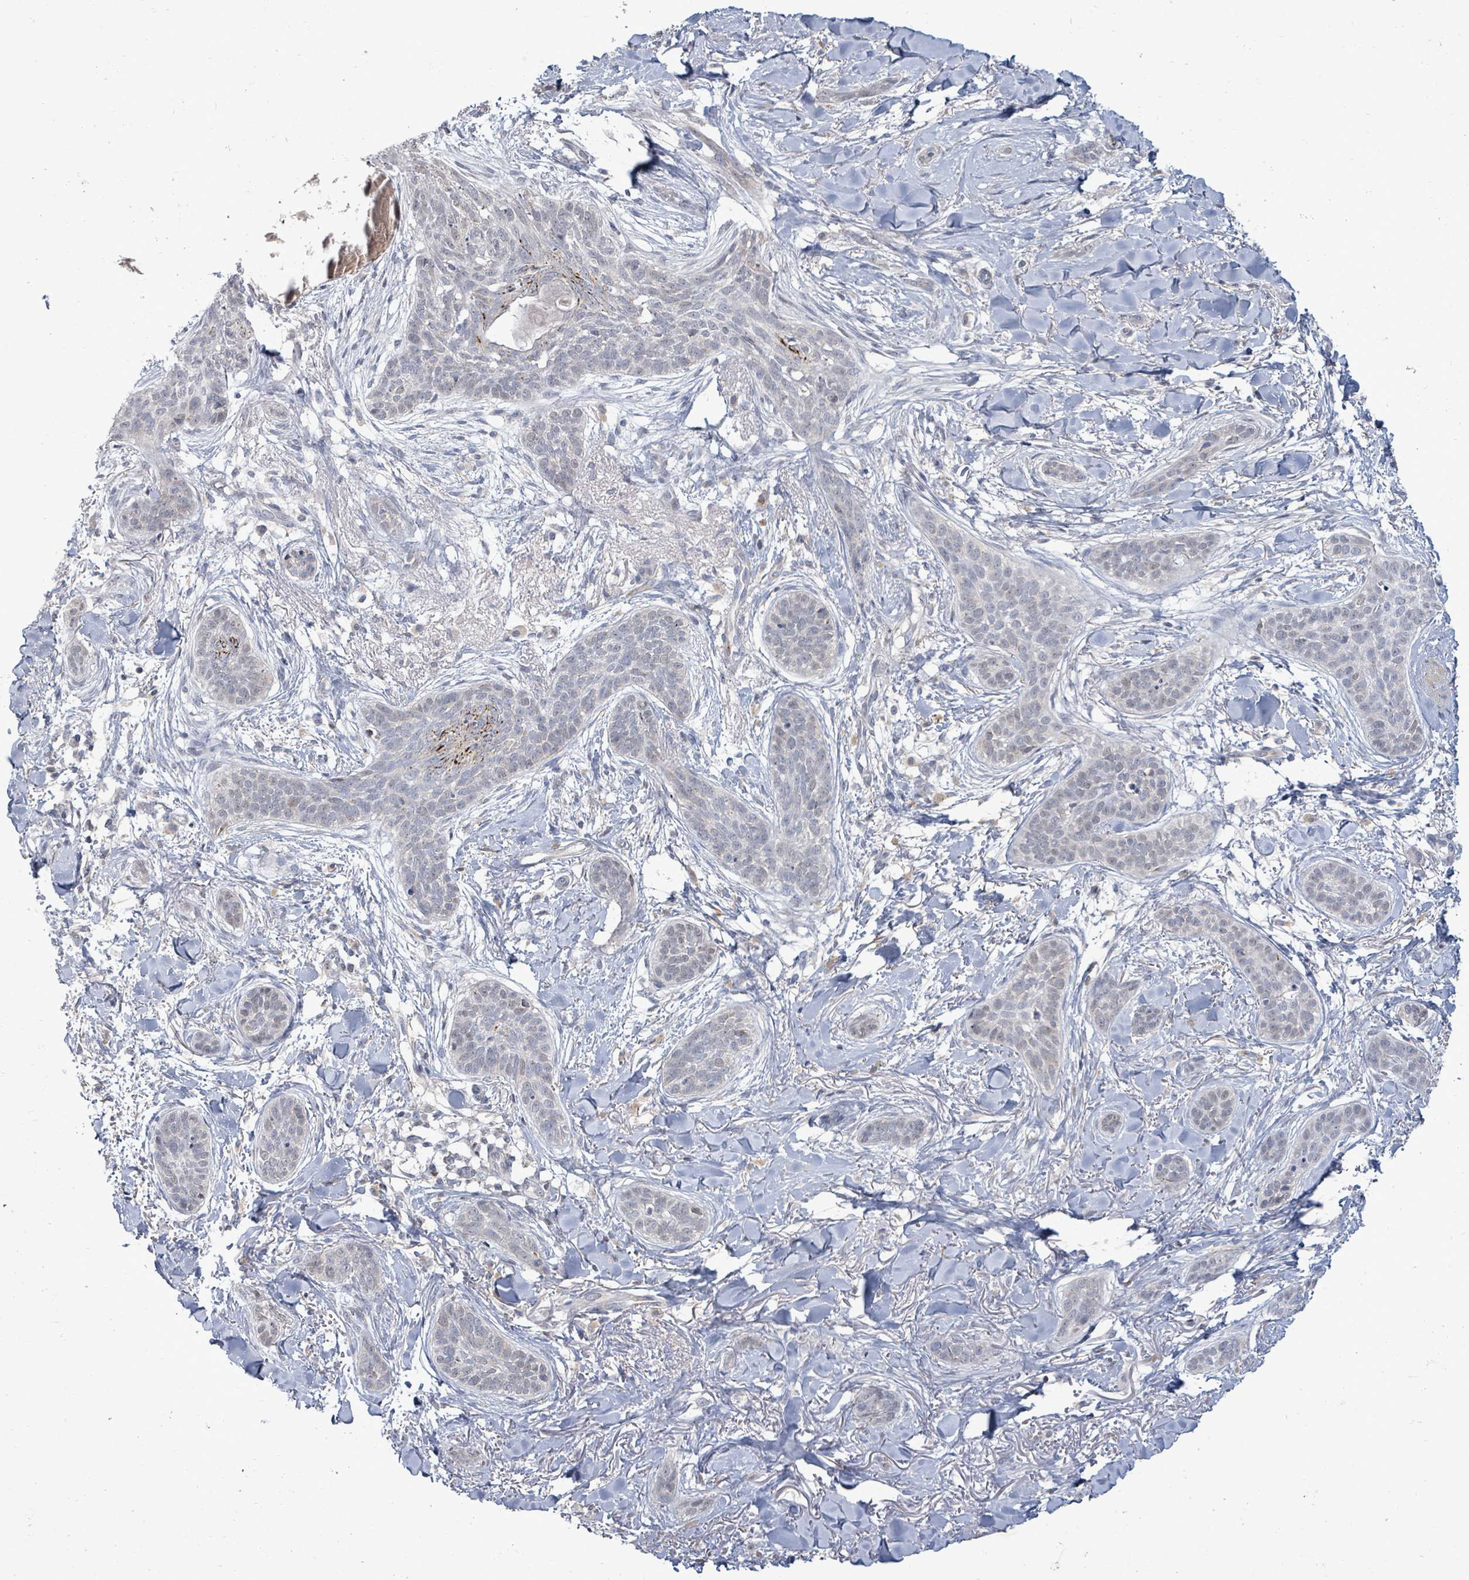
{"staining": {"intensity": "weak", "quantity": "<25%", "location": "nuclear"}, "tissue": "skin cancer", "cell_type": "Tumor cells", "image_type": "cancer", "snomed": [{"axis": "morphology", "description": "Basal cell carcinoma"}, {"axis": "topography", "description": "Skin"}], "caption": "Immunohistochemical staining of basal cell carcinoma (skin) reveals no significant staining in tumor cells.", "gene": "ZFPM1", "patient": {"sex": "male", "age": 52}}